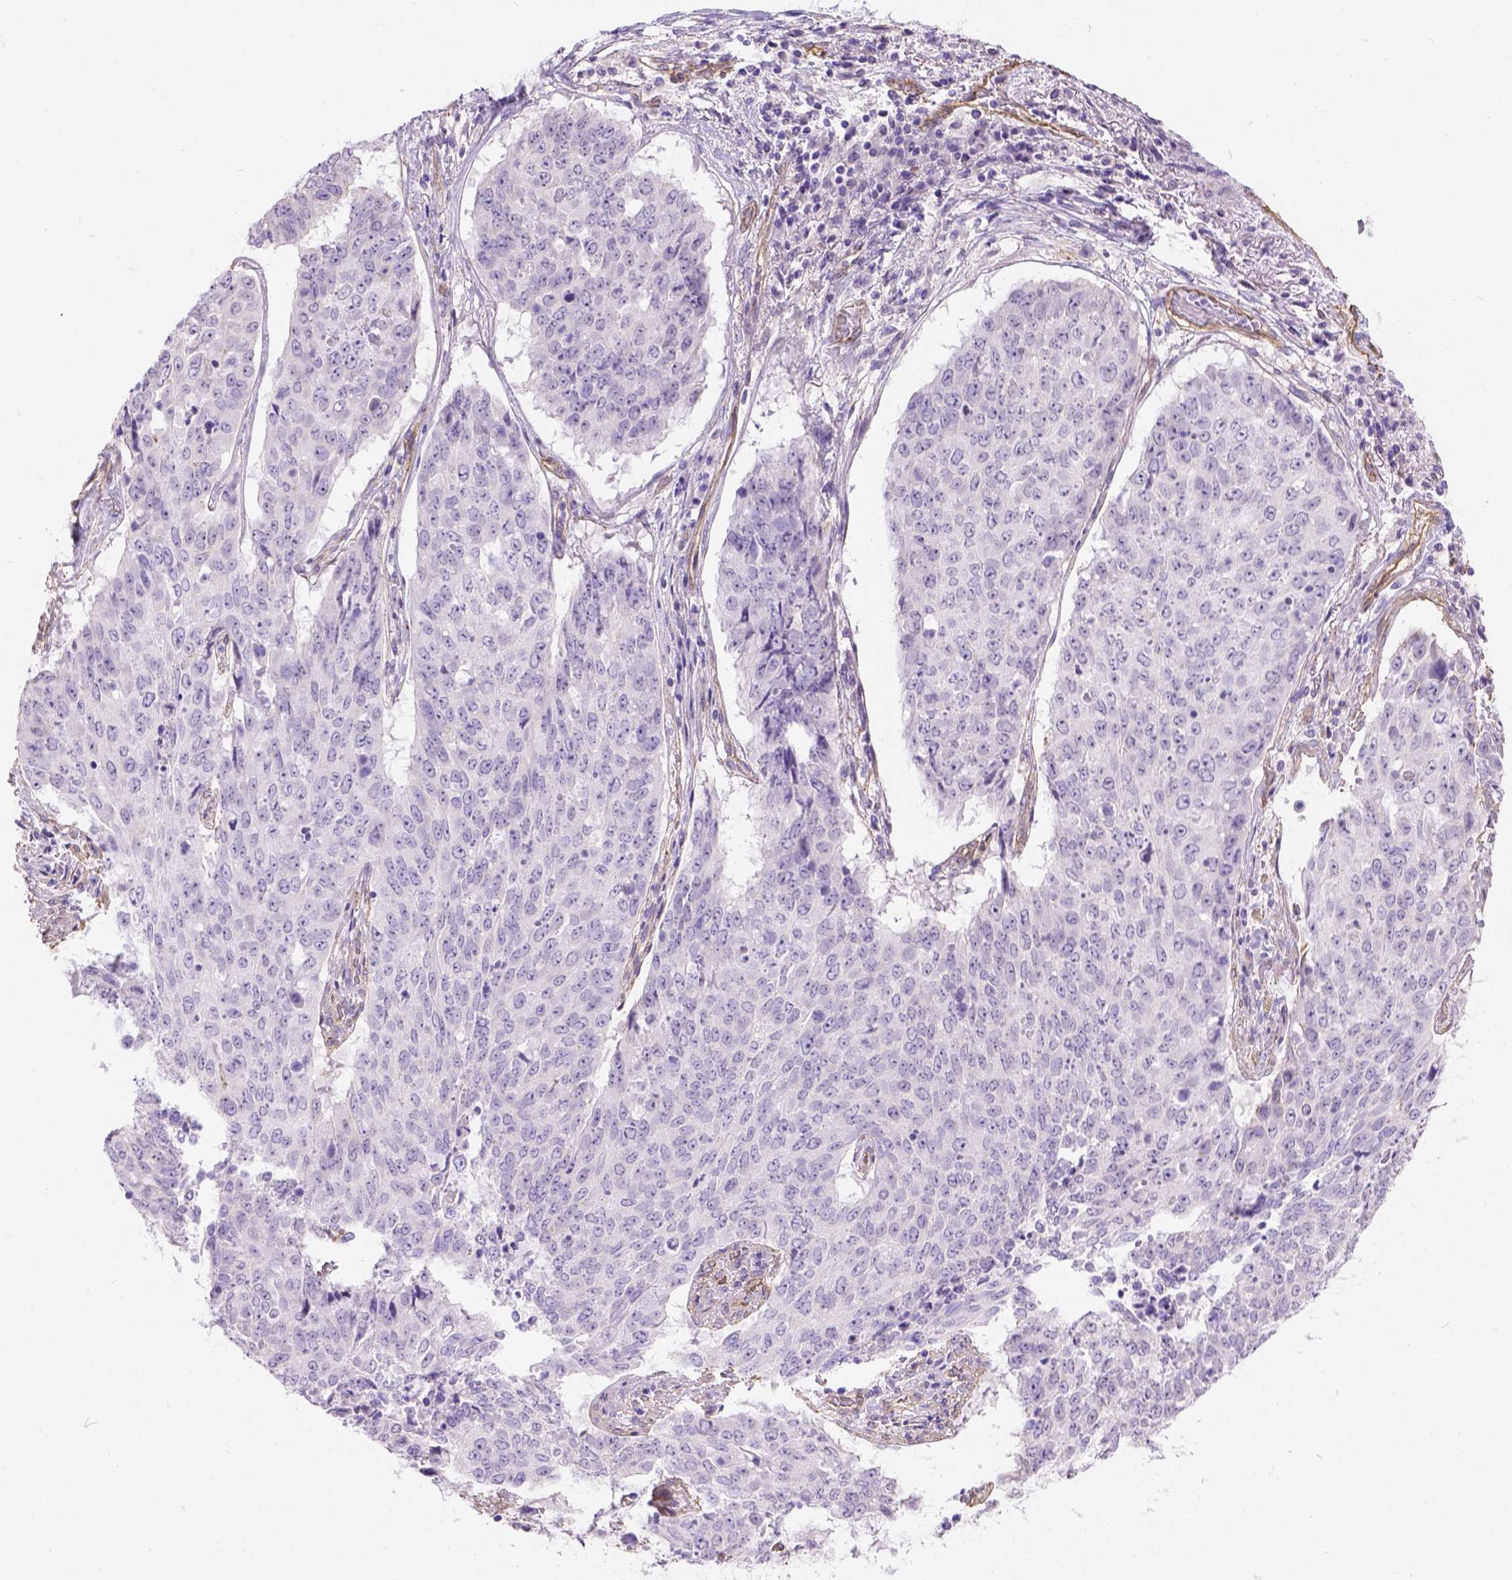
{"staining": {"intensity": "negative", "quantity": "none", "location": "none"}, "tissue": "lung cancer", "cell_type": "Tumor cells", "image_type": "cancer", "snomed": [{"axis": "morphology", "description": "Normal tissue, NOS"}, {"axis": "morphology", "description": "Squamous cell carcinoma, NOS"}, {"axis": "topography", "description": "Bronchus"}, {"axis": "topography", "description": "Lung"}], "caption": "DAB immunohistochemical staining of lung cancer (squamous cell carcinoma) displays no significant expression in tumor cells.", "gene": "PHF7", "patient": {"sex": "male", "age": 64}}